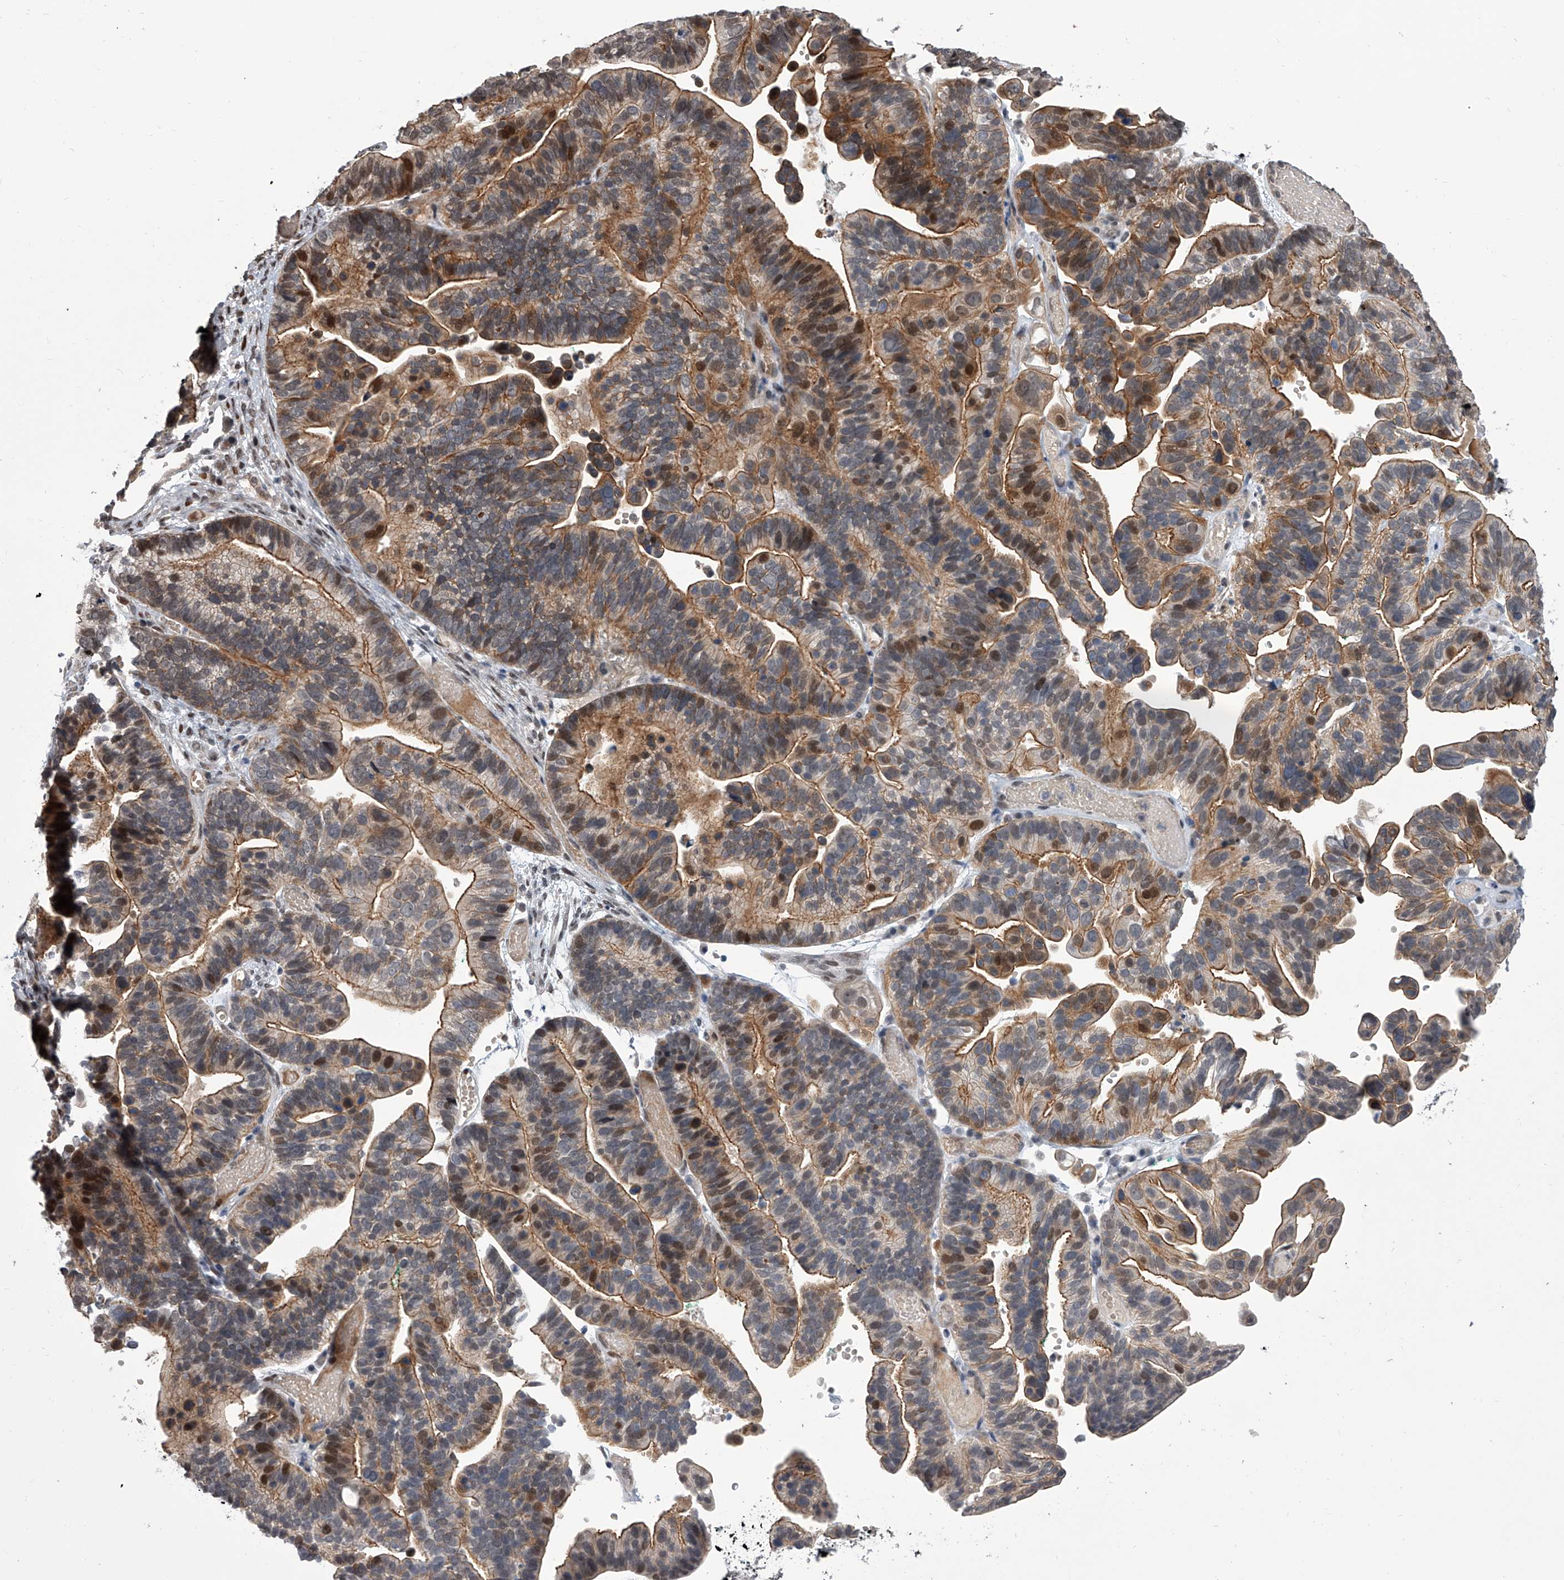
{"staining": {"intensity": "moderate", "quantity": ">75%", "location": "cytoplasmic/membranous,nuclear"}, "tissue": "ovarian cancer", "cell_type": "Tumor cells", "image_type": "cancer", "snomed": [{"axis": "morphology", "description": "Cystadenocarcinoma, serous, NOS"}, {"axis": "topography", "description": "Ovary"}], "caption": "An IHC photomicrograph of neoplastic tissue is shown. Protein staining in brown labels moderate cytoplasmic/membranous and nuclear positivity in ovarian cancer within tumor cells. (IHC, brightfield microscopy, high magnification).", "gene": "ZNF426", "patient": {"sex": "female", "age": 56}}